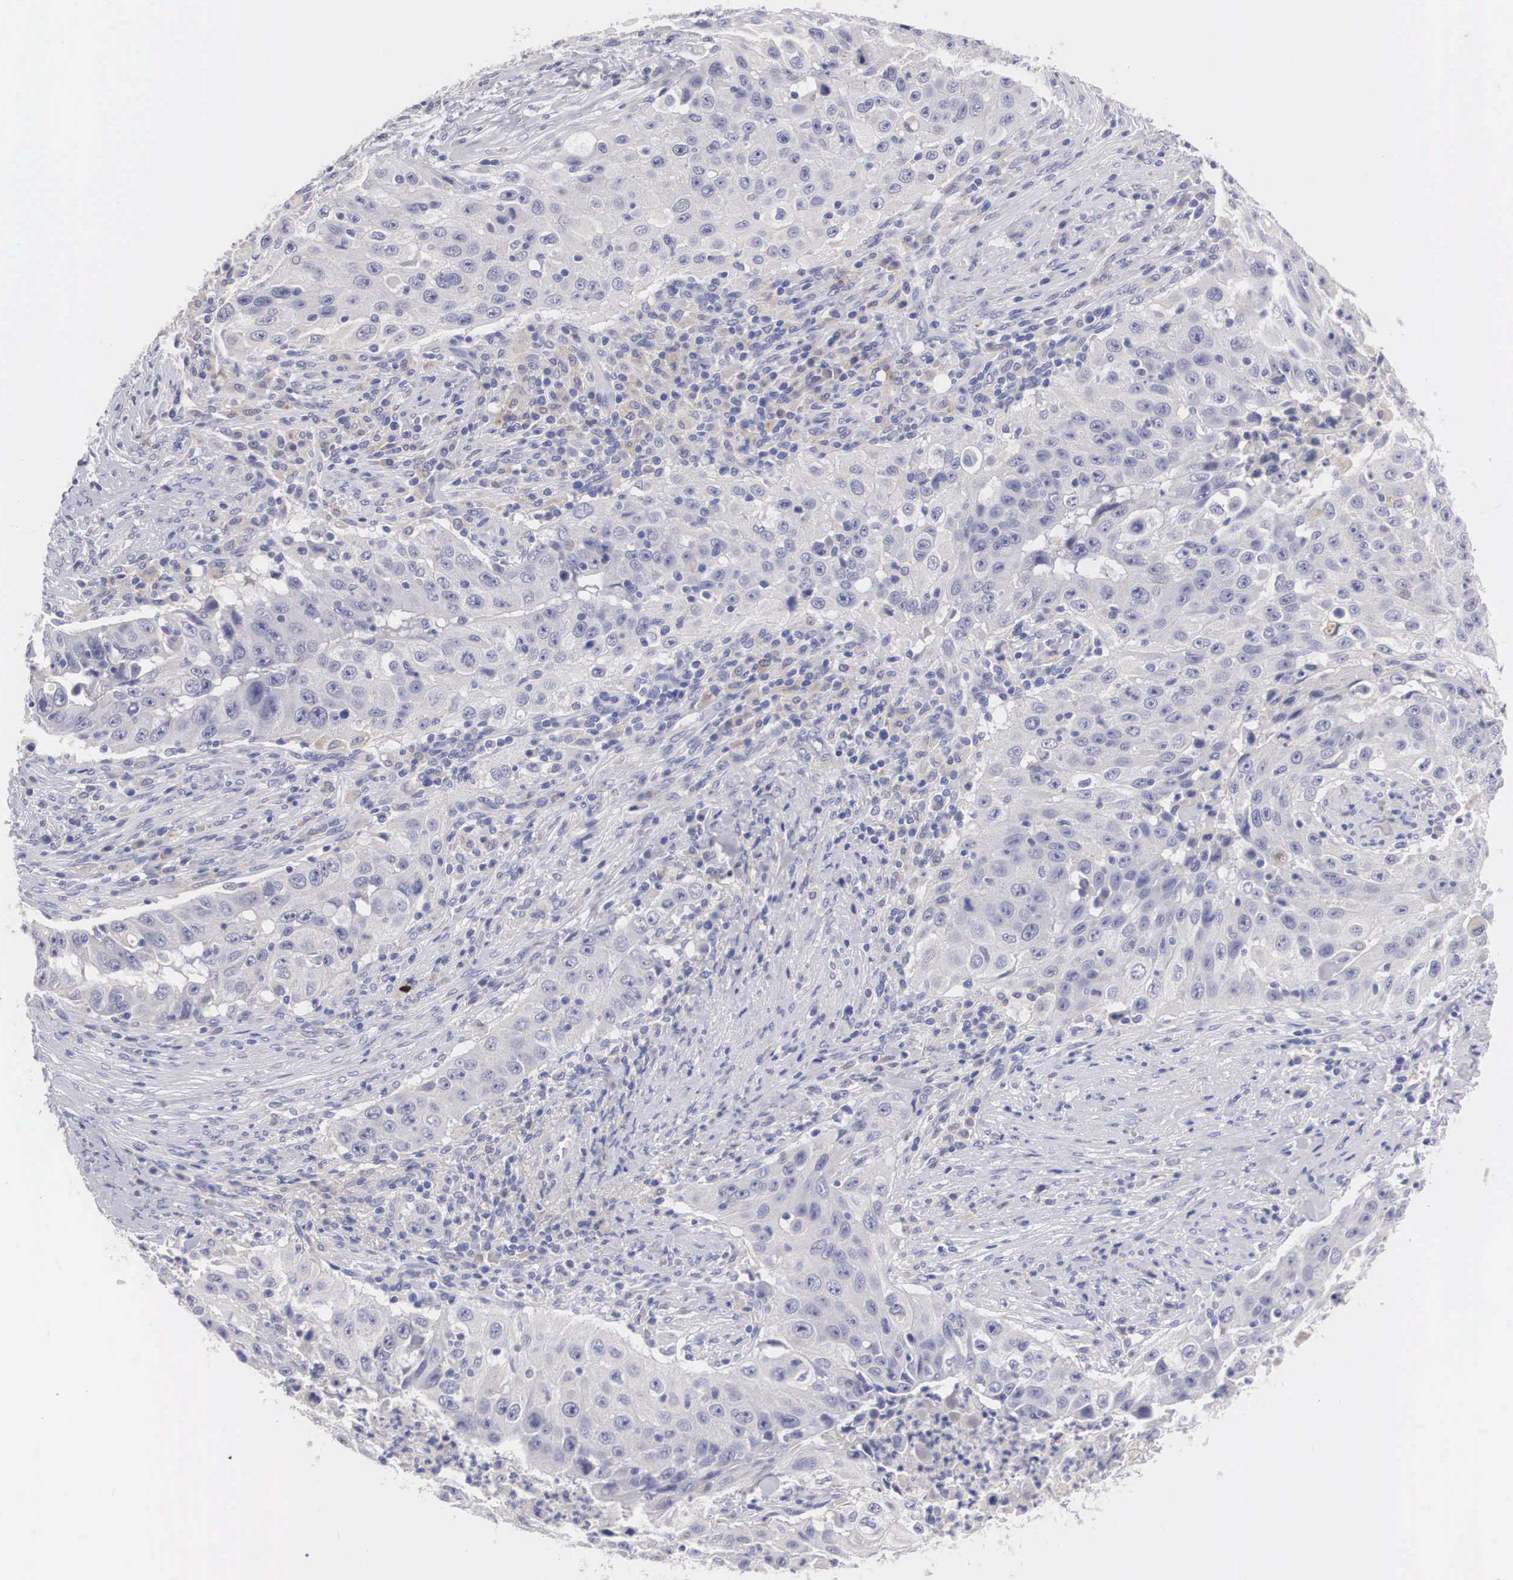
{"staining": {"intensity": "negative", "quantity": "none", "location": "none"}, "tissue": "lung cancer", "cell_type": "Tumor cells", "image_type": "cancer", "snomed": [{"axis": "morphology", "description": "Squamous cell carcinoma, NOS"}, {"axis": "topography", "description": "Lung"}], "caption": "High power microscopy image of an immunohistochemistry histopathology image of lung cancer (squamous cell carcinoma), revealing no significant positivity in tumor cells.", "gene": "ABHD4", "patient": {"sex": "male", "age": 64}}